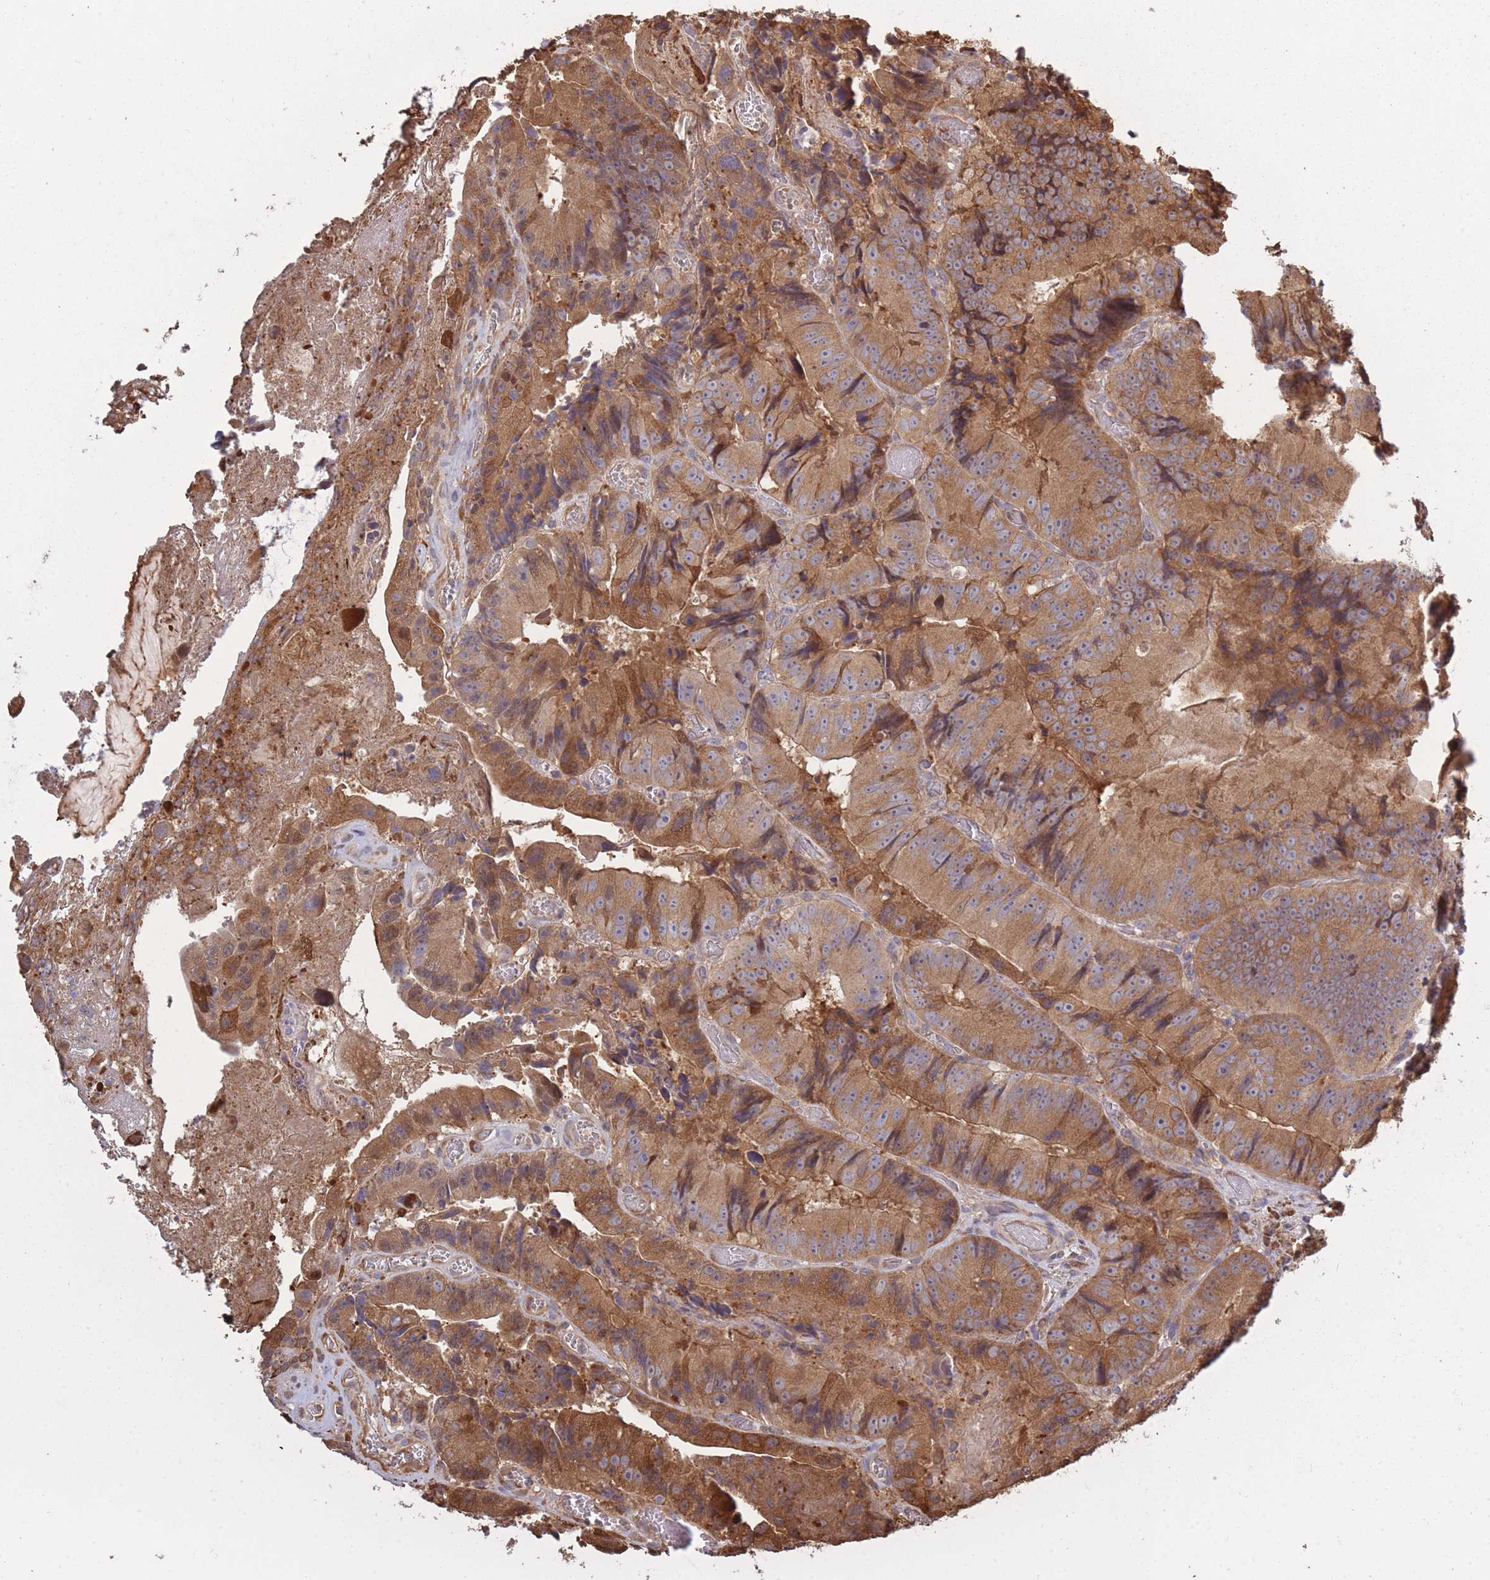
{"staining": {"intensity": "moderate", "quantity": ">75%", "location": "cytoplasmic/membranous"}, "tissue": "colorectal cancer", "cell_type": "Tumor cells", "image_type": "cancer", "snomed": [{"axis": "morphology", "description": "Adenocarcinoma, NOS"}, {"axis": "topography", "description": "Colon"}], "caption": "Moderate cytoplasmic/membranous positivity is present in approximately >75% of tumor cells in colorectal cancer (adenocarcinoma).", "gene": "ARL13B", "patient": {"sex": "female", "age": 86}}